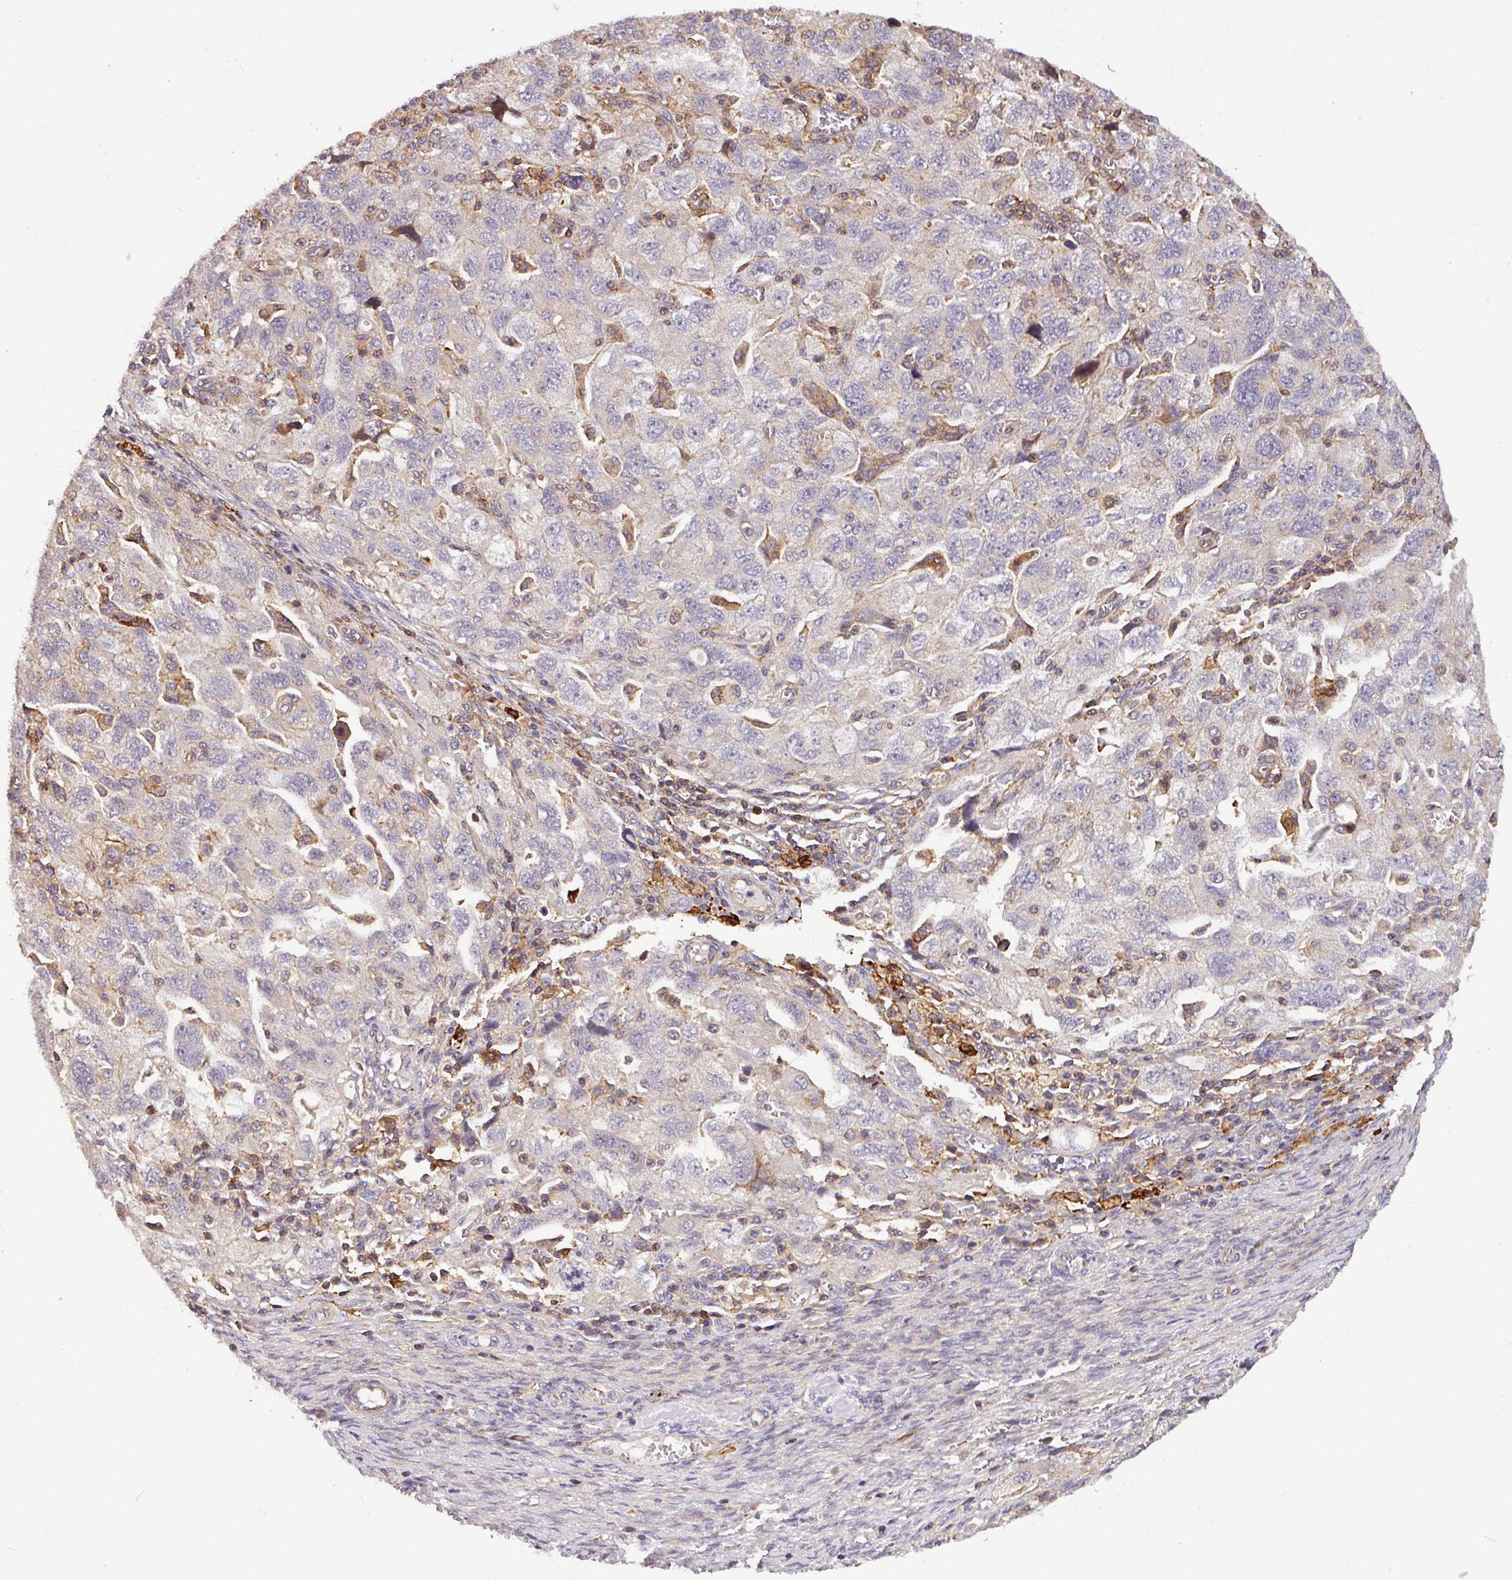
{"staining": {"intensity": "negative", "quantity": "none", "location": "none"}, "tissue": "ovarian cancer", "cell_type": "Tumor cells", "image_type": "cancer", "snomed": [{"axis": "morphology", "description": "Carcinoma, NOS"}, {"axis": "morphology", "description": "Cystadenocarcinoma, serous, NOS"}, {"axis": "topography", "description": "Ovary"}], "caption": "Ovarian serous cystadenocarcinoma was stained to show a protein in brown. There is no significant expression in tumor cells.", "gene": "CASS4", "patient": {"sex": "female", "age": 69}}